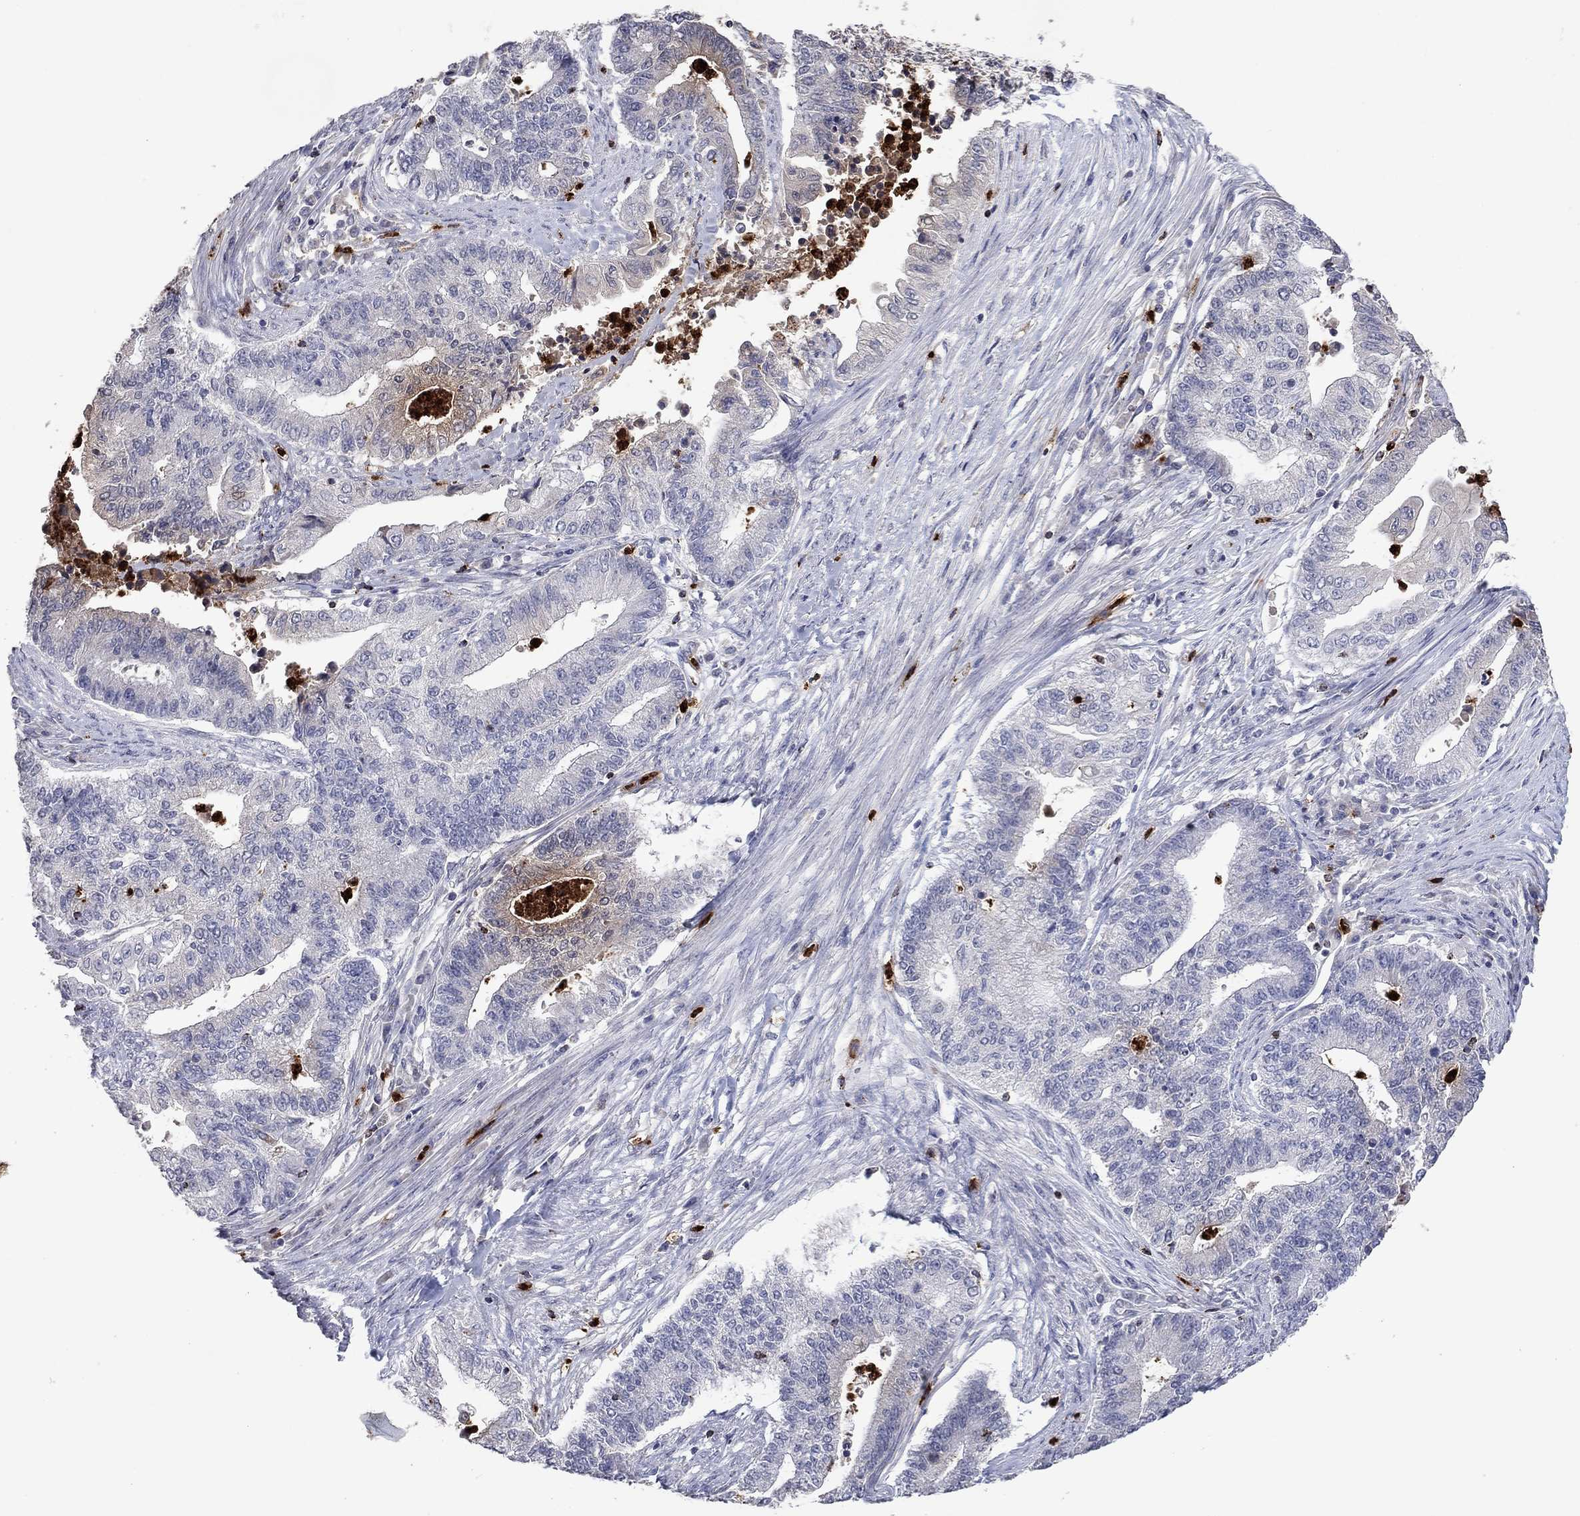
{"staining": {"intensity": "negative", "quantity": "none", "location": "none"}, "tissue": "endometrial cancer", "cell_type": "Tumor cells", "image_type": "cancer", "snomed": [{"axis": "morphology", "description": "Adenocarcinoma, NOS"}, {"axis": "topography", "description": "Uterus"}, {"axis": "topography", "description": "Endometrium"}], "caption": "Tumor cells are negative for brown protein staining in adenocarcinoma (endometrial). Brightfield microscopy of IHC stained with DAB (brown) and hematoxylin (blue), captured at high magnification.", "gene": "CCL5", "patient": {"sex": "female", "age": 54}}